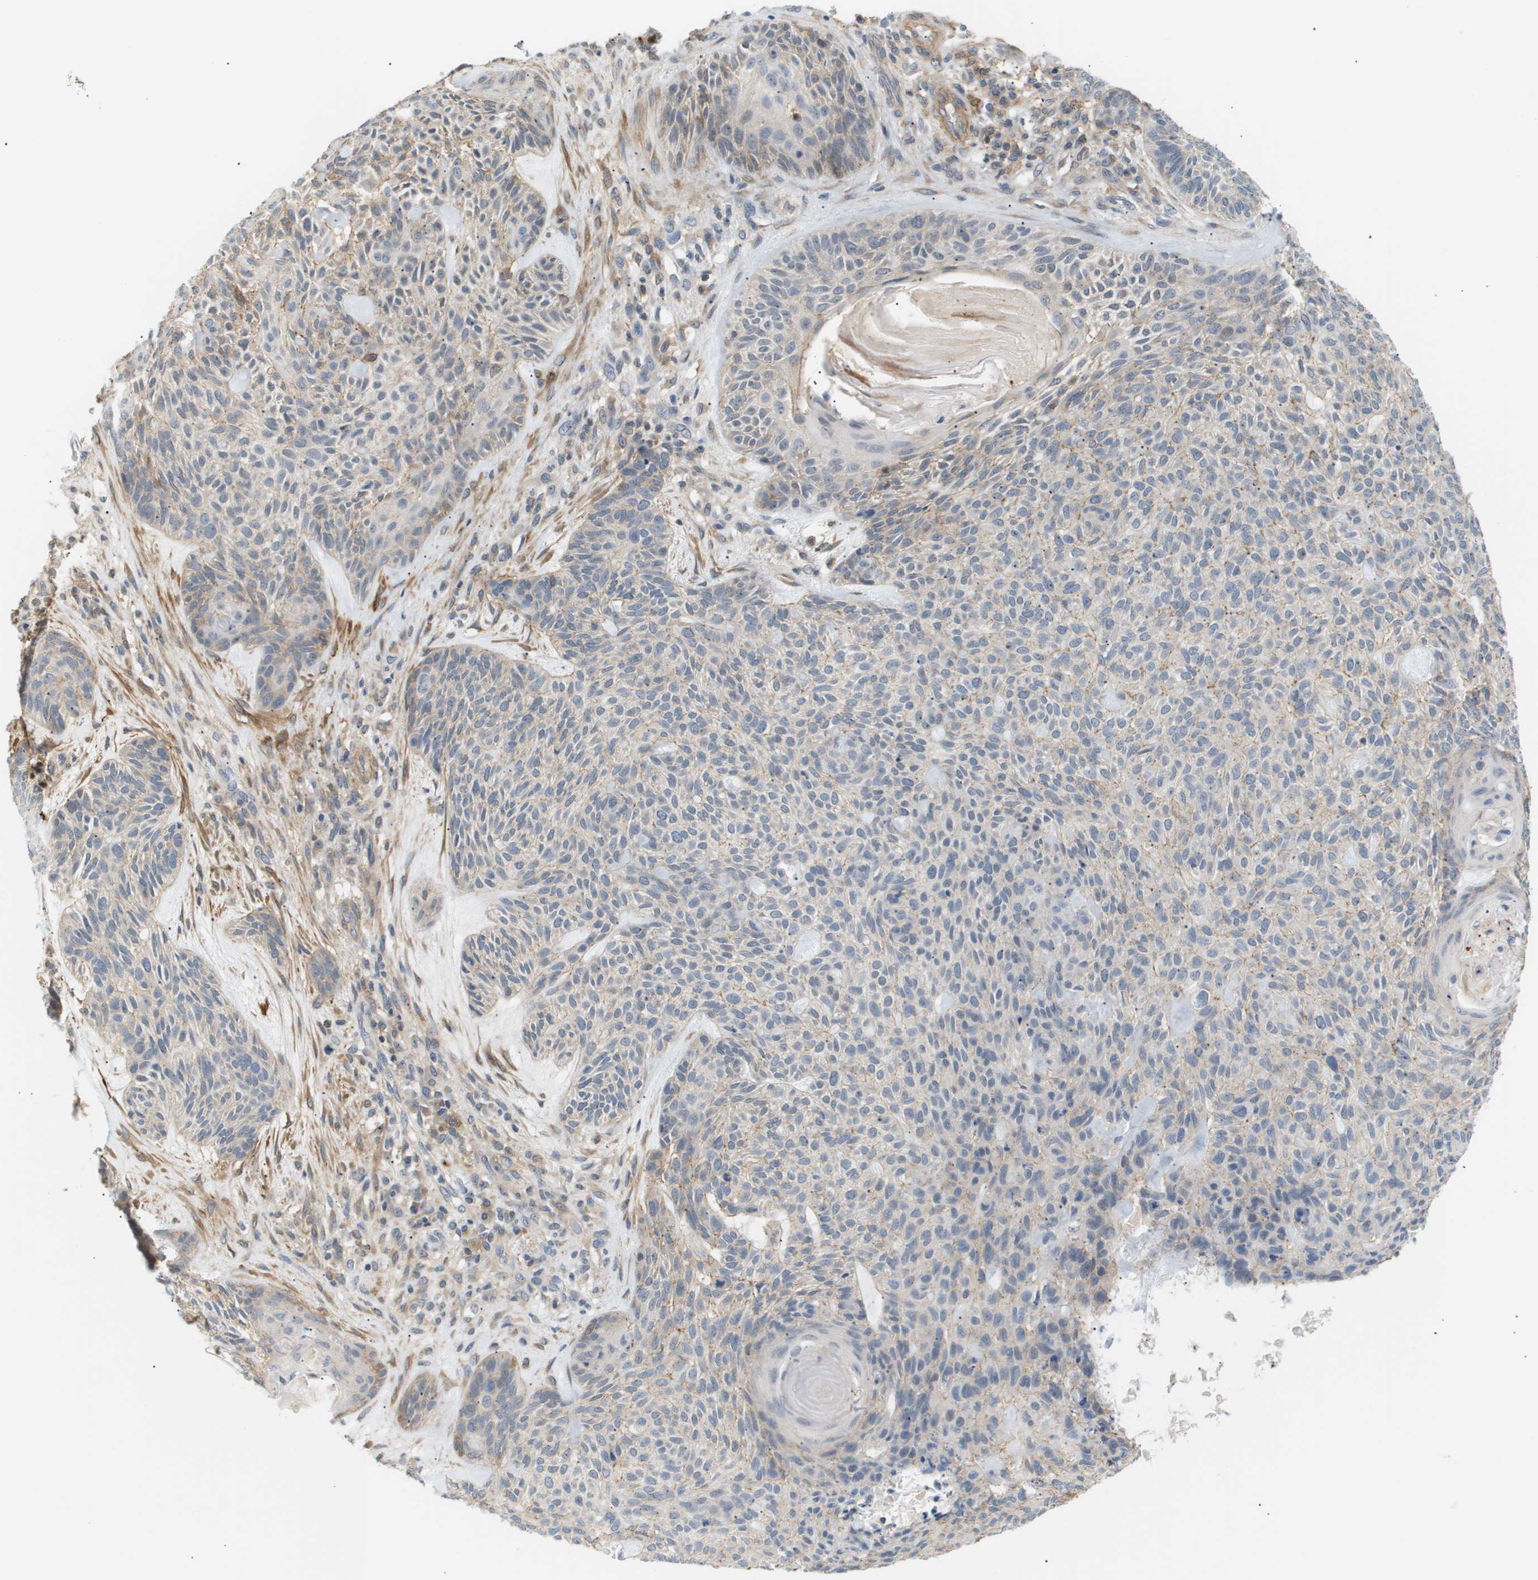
{"staining": {"intensity": "weak", "quantity": "<25%", "location": "cytoplasmic/membranous"}, "tissue": "skin cancer", "cell_type": "Tumor cells", "image_type": "cancer", "snomed": [{"axis": "morphology", "description": "Basal cell carcinoma"}, {"axis": "topography", "description": "Skin"}], "caption": "Protein analysis of skin cancer (basal cell carcinoma) exhibits no significant staining in tumor cells.", "gene": "CORO2B", "patient": {"sex": "male", "age": 55}}